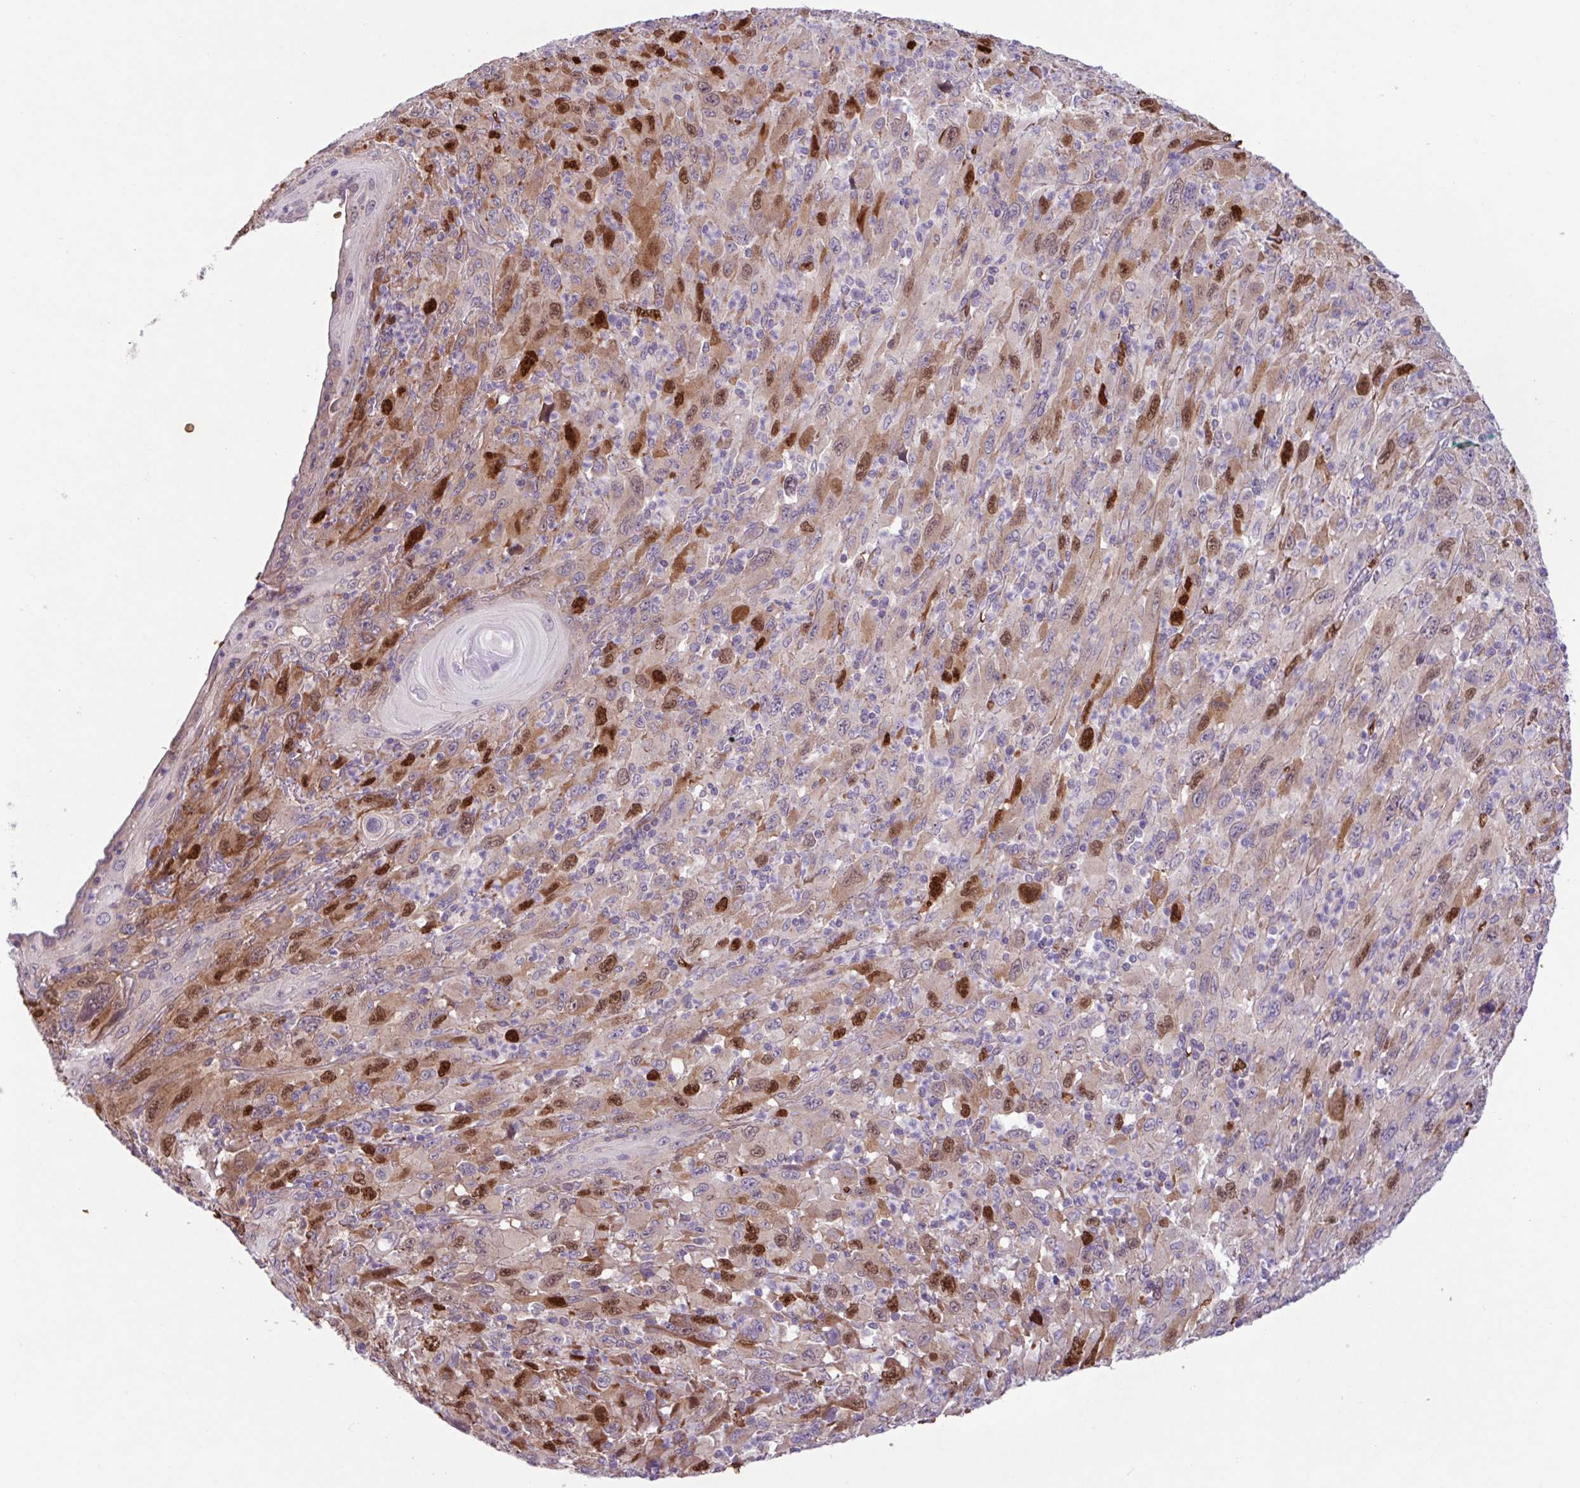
{"staining": {"intensity": "strong", "quantity": "<25%", "location": "nuclear"}, "tissue": "melanoma", "cell_type": "Tumor cells", "image_type": "cancer", "snomed": [{"axis": "morphology", "description": "Malignant melanoma, Metastatic site"}, {"axis": "topography", "description": "Skin"}], "caption": "Malignant melanoma (metastatic site) stained with IHC exhibits strong nuclear expression in approximately <25% of tumor cells. Immunohistochemistry stains the protein of interest in brown and the nuclei are stained blue.", "gene": "RAD21L1", "patient": {"sex": "female", "age": 56}}